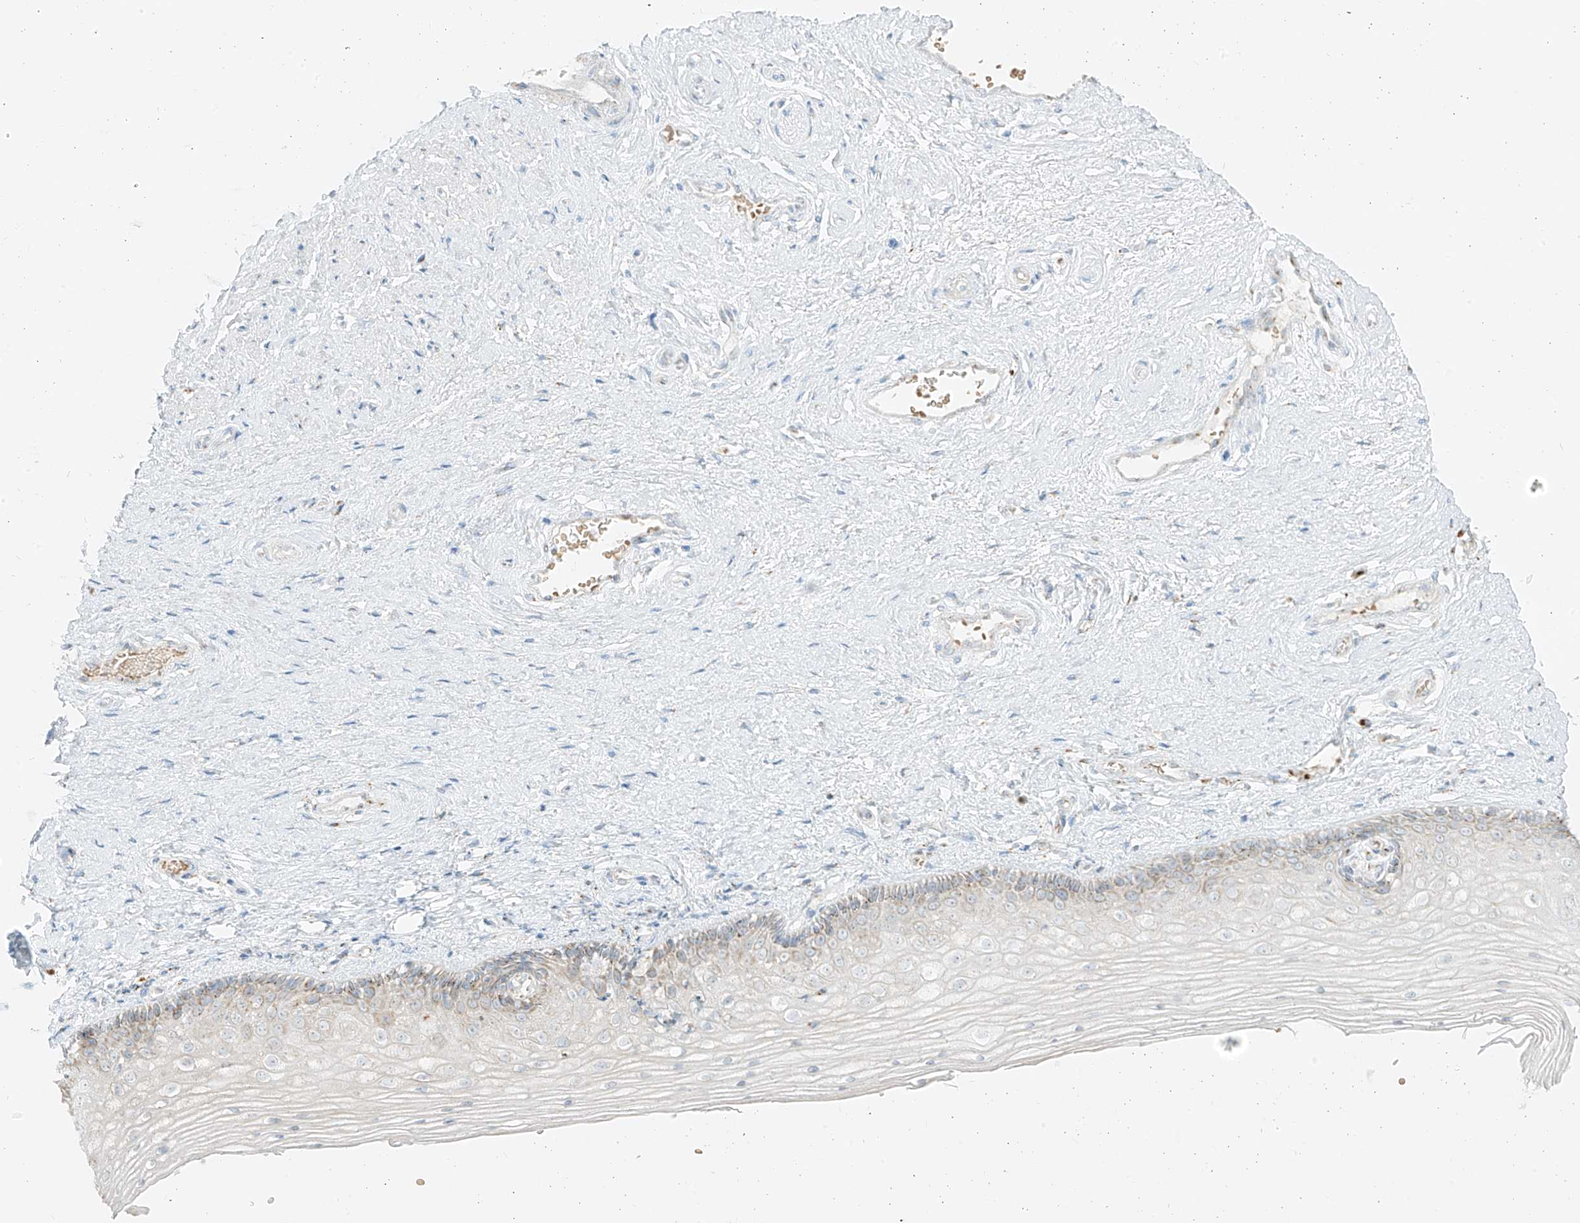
{"staining": {"intensity": "moderate", "quantity": "25%-75%", "location": "cytoplasmic/membranous"}, "tissue": "vagina", "cell_type": "Squamous epithelial cells", "image_type": "normal", "snomed": [{"axis": "morphology", "description": "Normal tissue, NOS"}, {"axis": "topography", "description": "Vagina"}], "caption": "Unremarkable vagina exhibits moderate cytoplasmic/membranous positivity in about 25%-75% of squamous epithelial cells, visualized by immunohistochemistry.", "gene": "TMEM87B", "patient": {"sex": "female", "age": 46}}